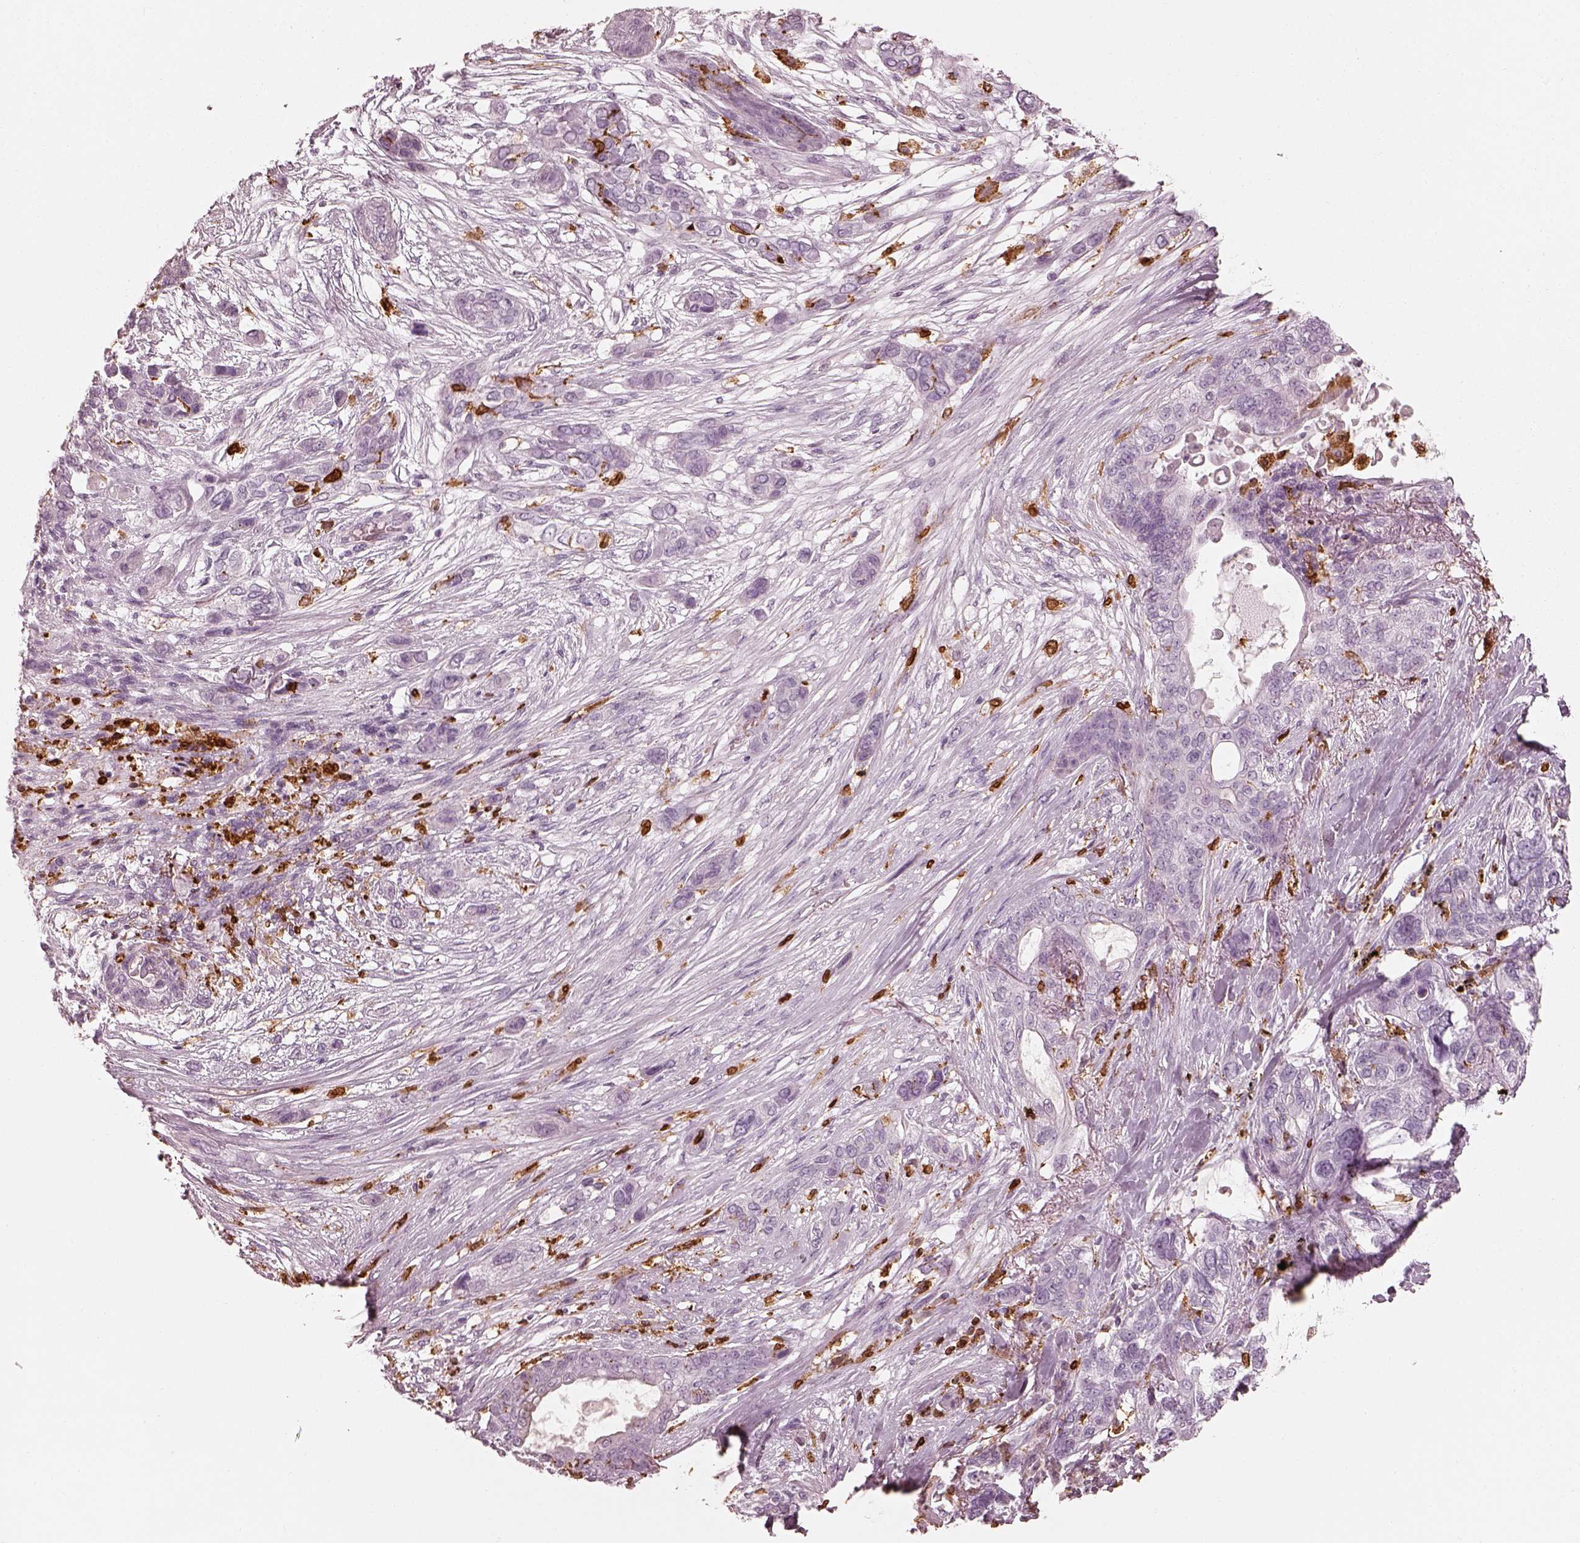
{"staining": {"intensity": "negative", "quantity": "none", "location": "none"}, "tissue": "lung cancer", "cell_type": "Tumor cells", "image_type": "cancer", "snomed": [{"axis": "morphology", "description": "Squamous cell carcinoma, NOS"}, {"axis": "topography", "description": "Lung"}], "caption": "IHC of human lung cancer (squamous cell carcinoma) shows no positivity in tumor cells.", "gene": "ALOX5", "patient": {"sex": "female", "age": 70}}